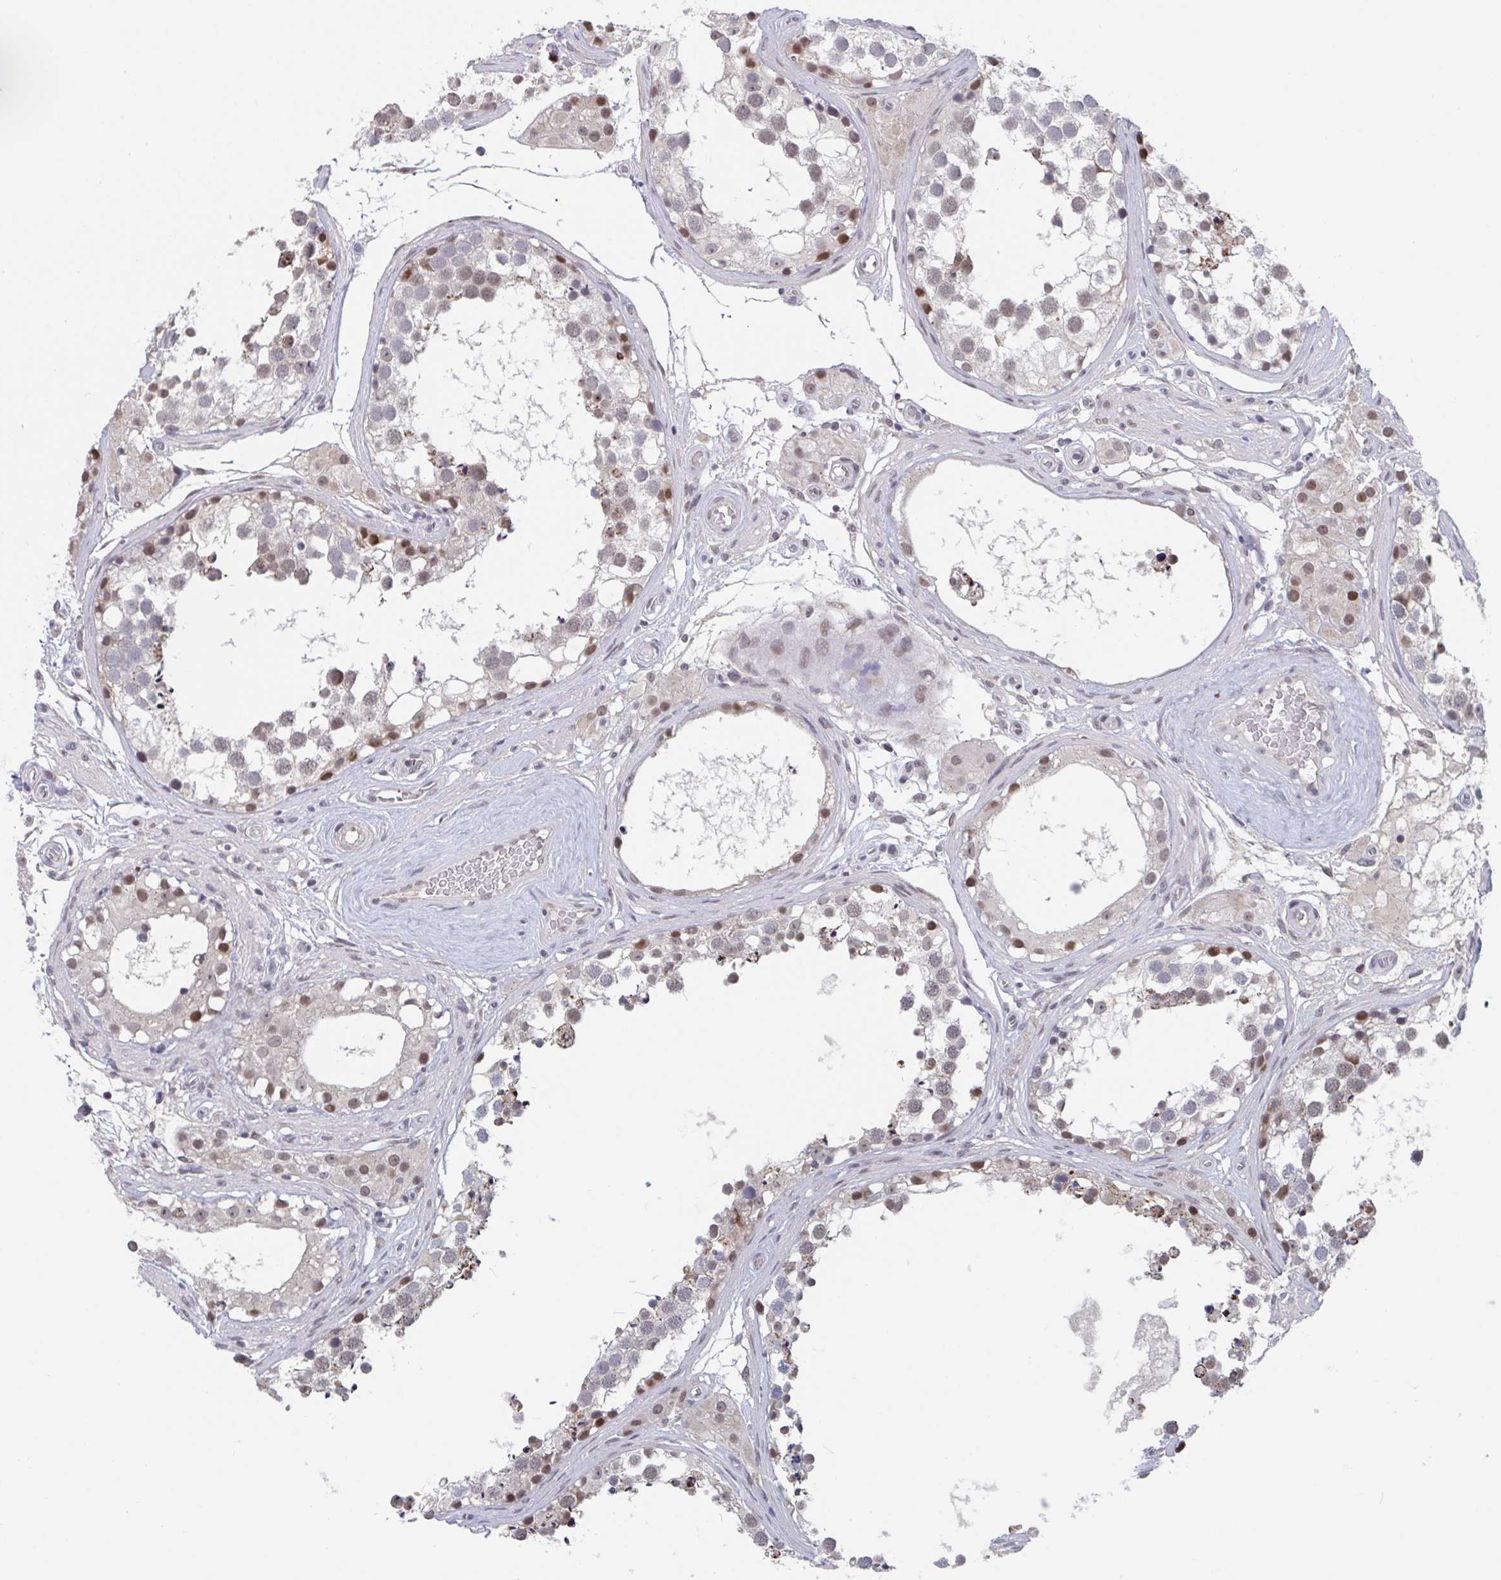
{"staining": {"intensity": "moderate", "quantity": "25%-75%", "location": "nuclear"}, "tissue": "testis", "cell_type": "Cells in seminiferous ducts", "image_type": "normal", "snomed": [{"axis": "morphology", "description": "Normal tissue, NOS"}, {"axis": "morphology", "description": "Seminoma, NOS"}, {"axis": "topography", "description": "Testis"}], "caption": "Protein expression analysis of normal human testis reveals moderate nuclear staining in about 25%-75% of cells in seminiferous ducts. (DAB IHC, brown staining for protein, blue staining for nuclei).", "gene": "RNF212", "patient": {"sex": "male", "age": 65}}